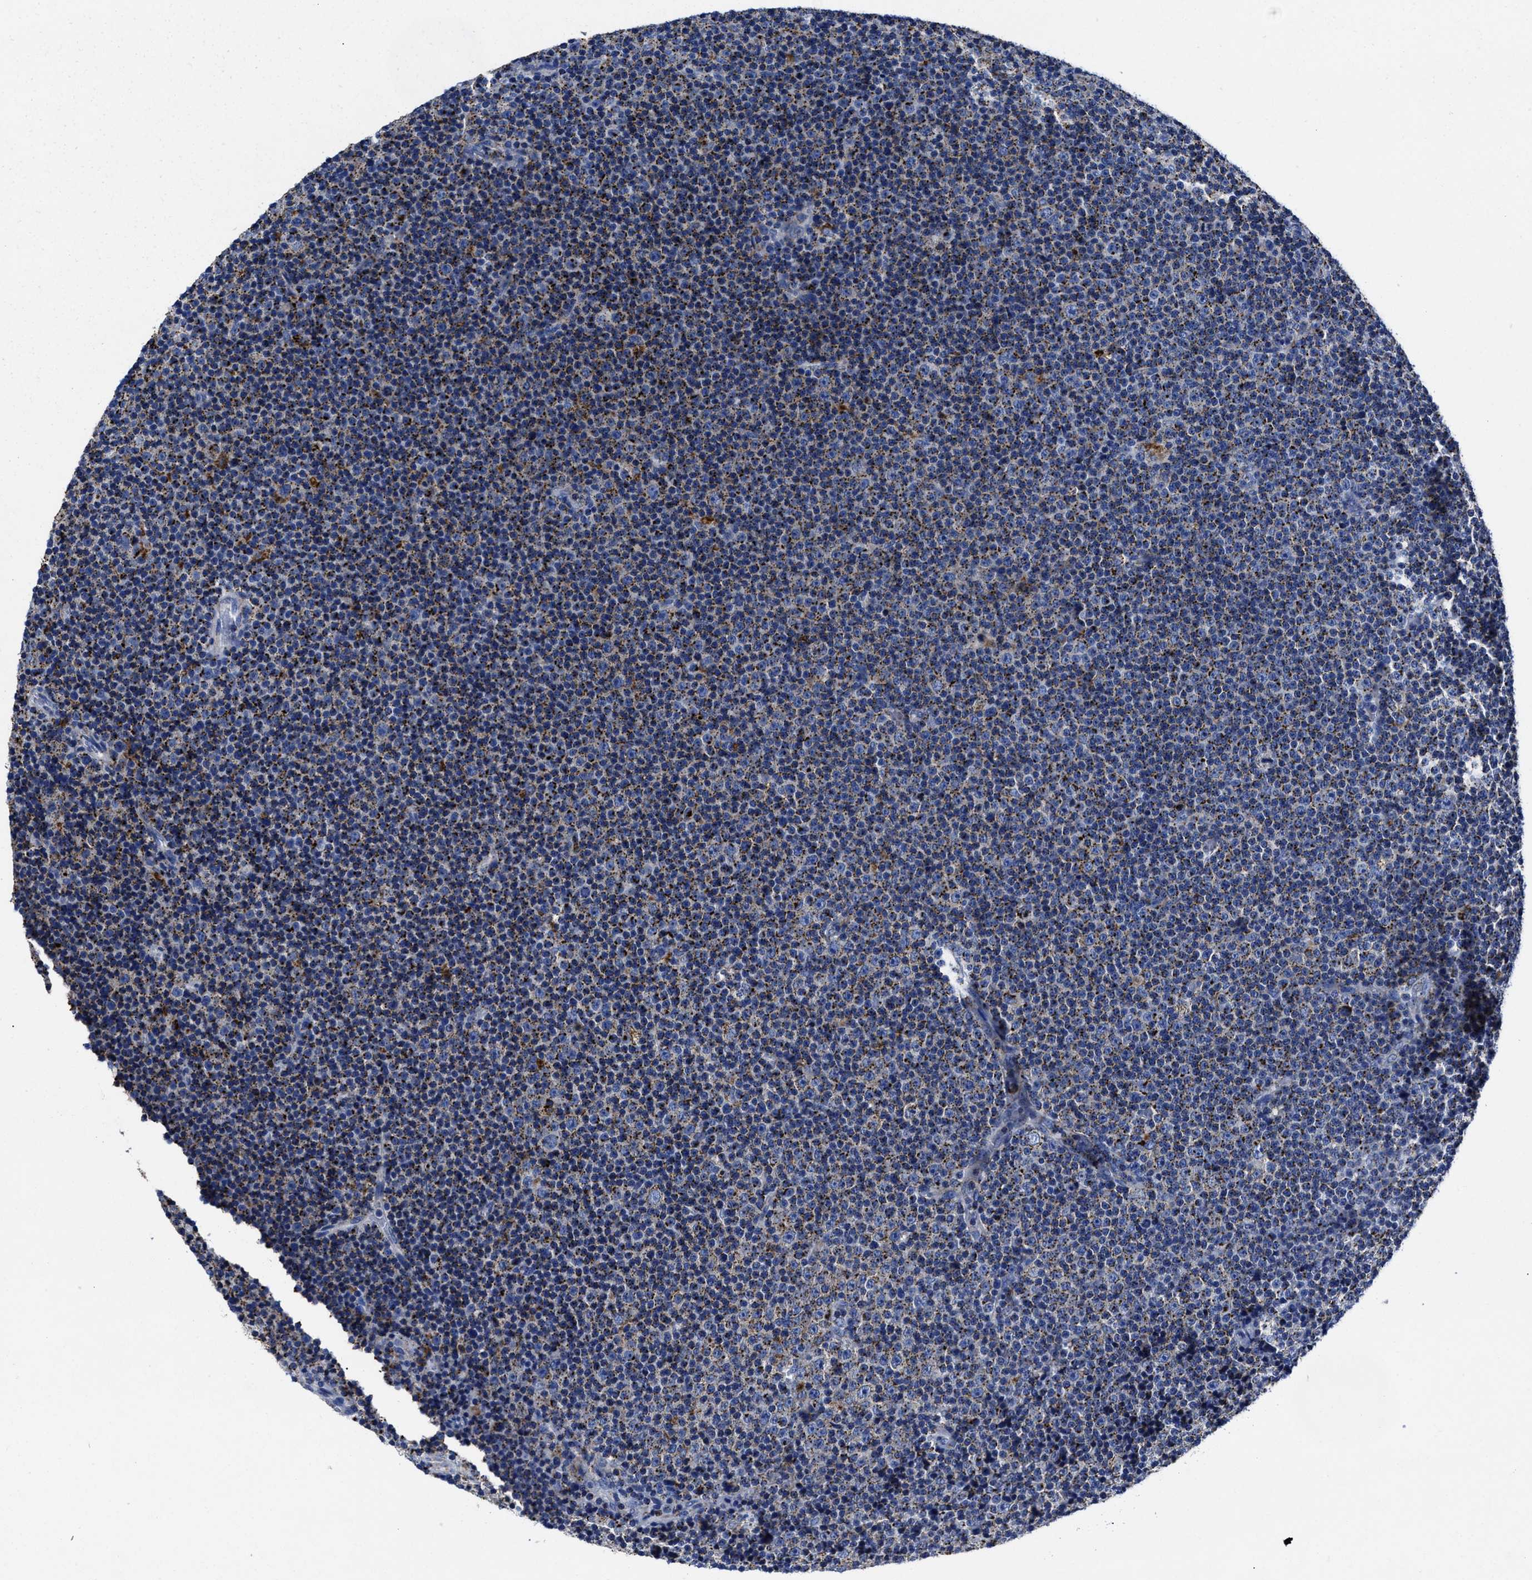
{"staining": {"intensity": "strong", "quantity": ">75%", "location": "cytoplasmic/membranous"}, "tissue": "lymphoma", "cell_type": "Tumor cells", "image_type": "cancer", "snomed": [{"axis": "morphology", "description": "Malignant lymphoma, non-Hodgkin's type, Low grade"}, {"axis": "topography", "description": "Lymph node"}], "caption": "This histopathology image displays malignant lymphoma, non-Hodgkin's type (low-grade) stained with immunohistochemistry (IHC) to label a protein in brown. The cytoplasmic/membranous of tumor cells show strong positivity for the protein. Nuclei are counter-stained blue.", "gene": "LAMTOR4", "patient": {"sex": "female", "age": 67}}